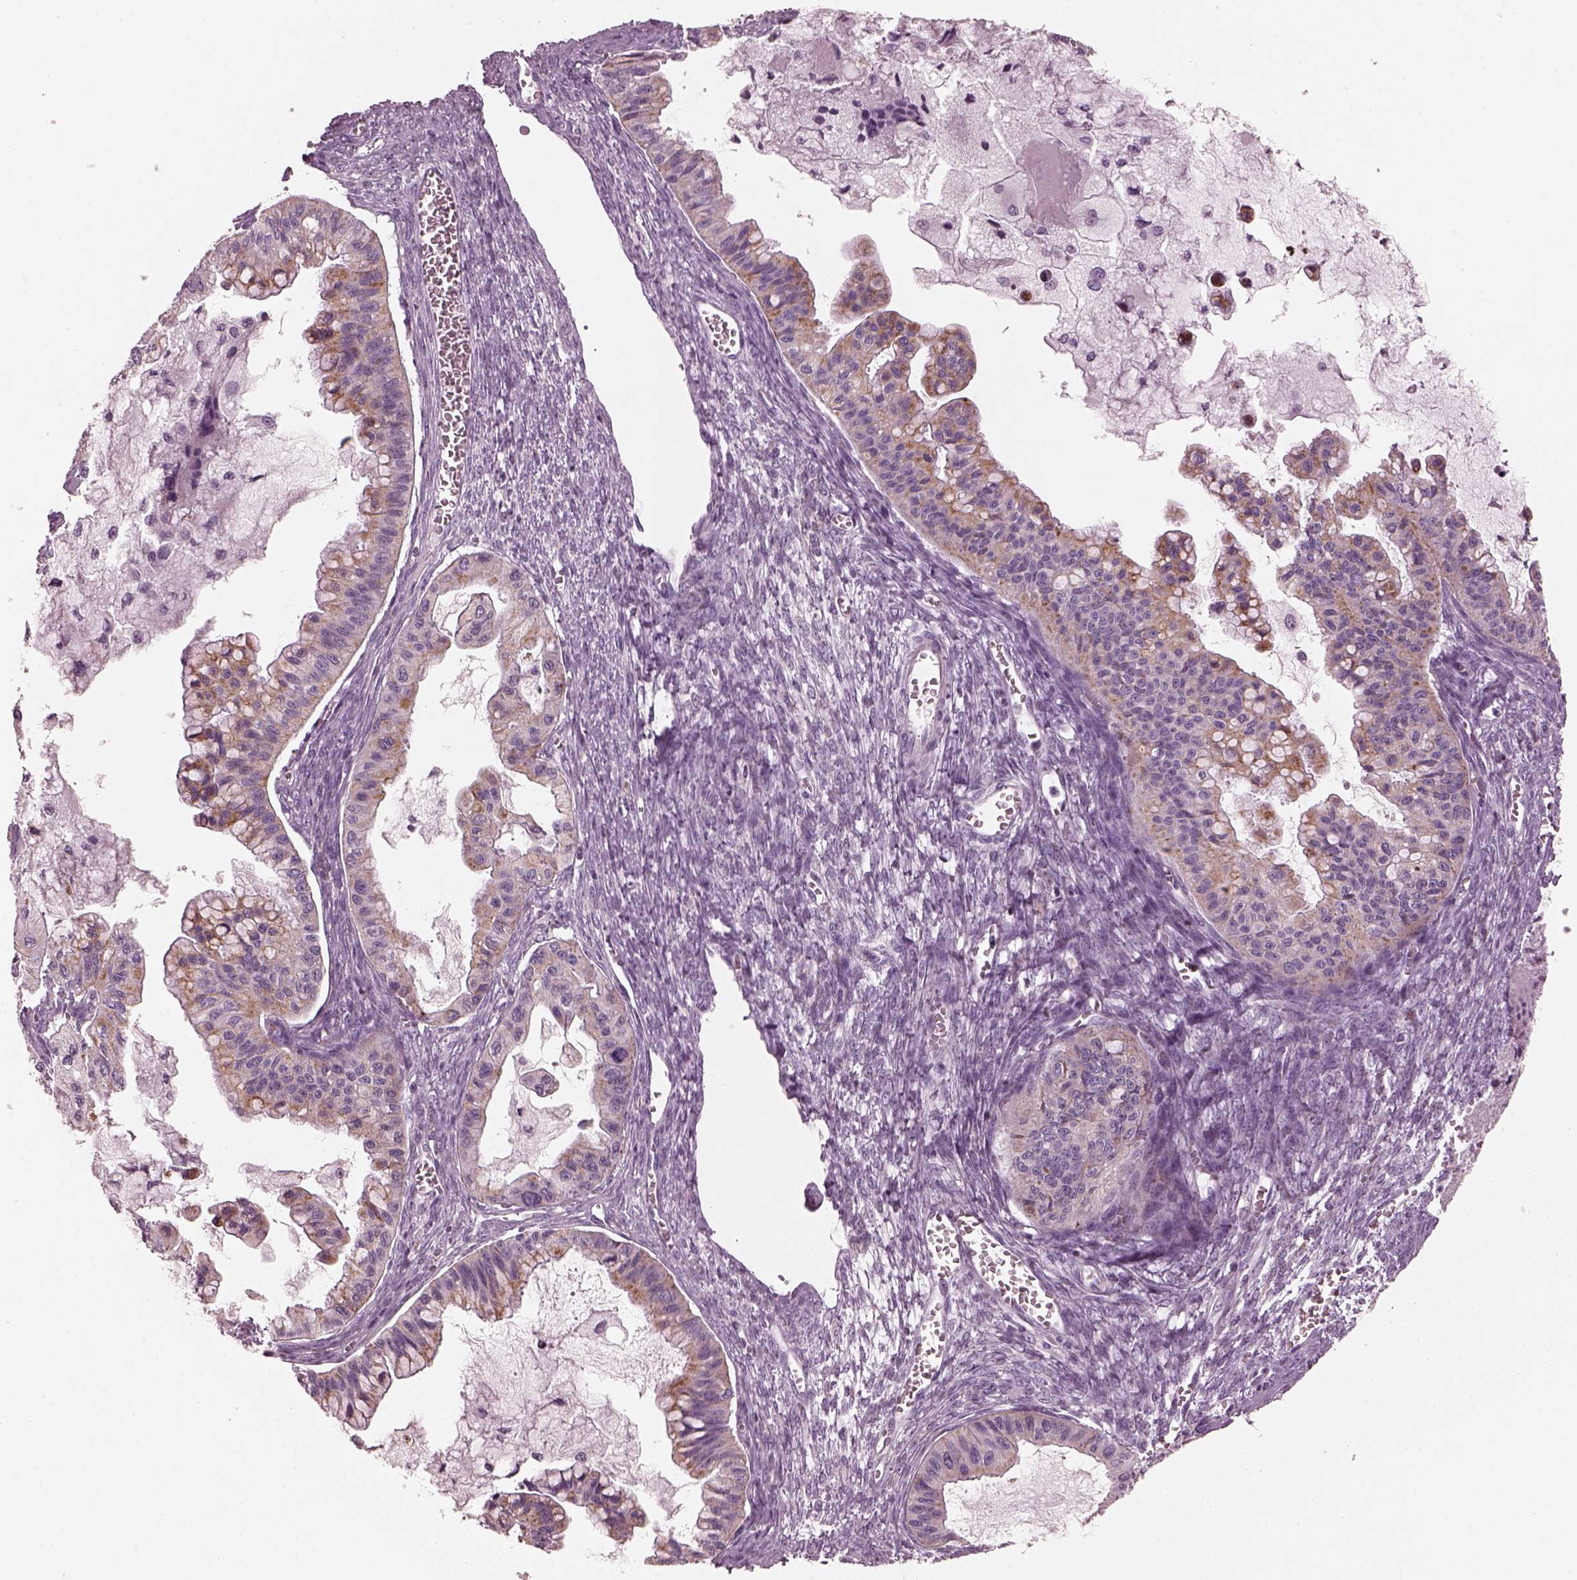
{"staining": {"intensity": "strong", "quantity": ">75%", "location": "cytoplasmic/membranous"}, "tissue": "ovarian cancer", "cell_type": "Tumor cells", "image_type": "cancer", "snomed": [{"axis": "morphology", "description": "Cystadenocarcinoma, mucinous, NOS"}, {"axis": "topography", "description": "Ovary"}], "caption": "Brown immunohistochemical staining in human ovarian mucinous cystadenocarcinoma shows strong cytoplasmic/membranous expression in about >75% of tumor cells. (Stains: DAB in brown, nuclei in blue, Microscopy: brightfield microscopy at high magnification).", "gene": "RIMS2", "patient": {"sex": "female", "age": 72}}